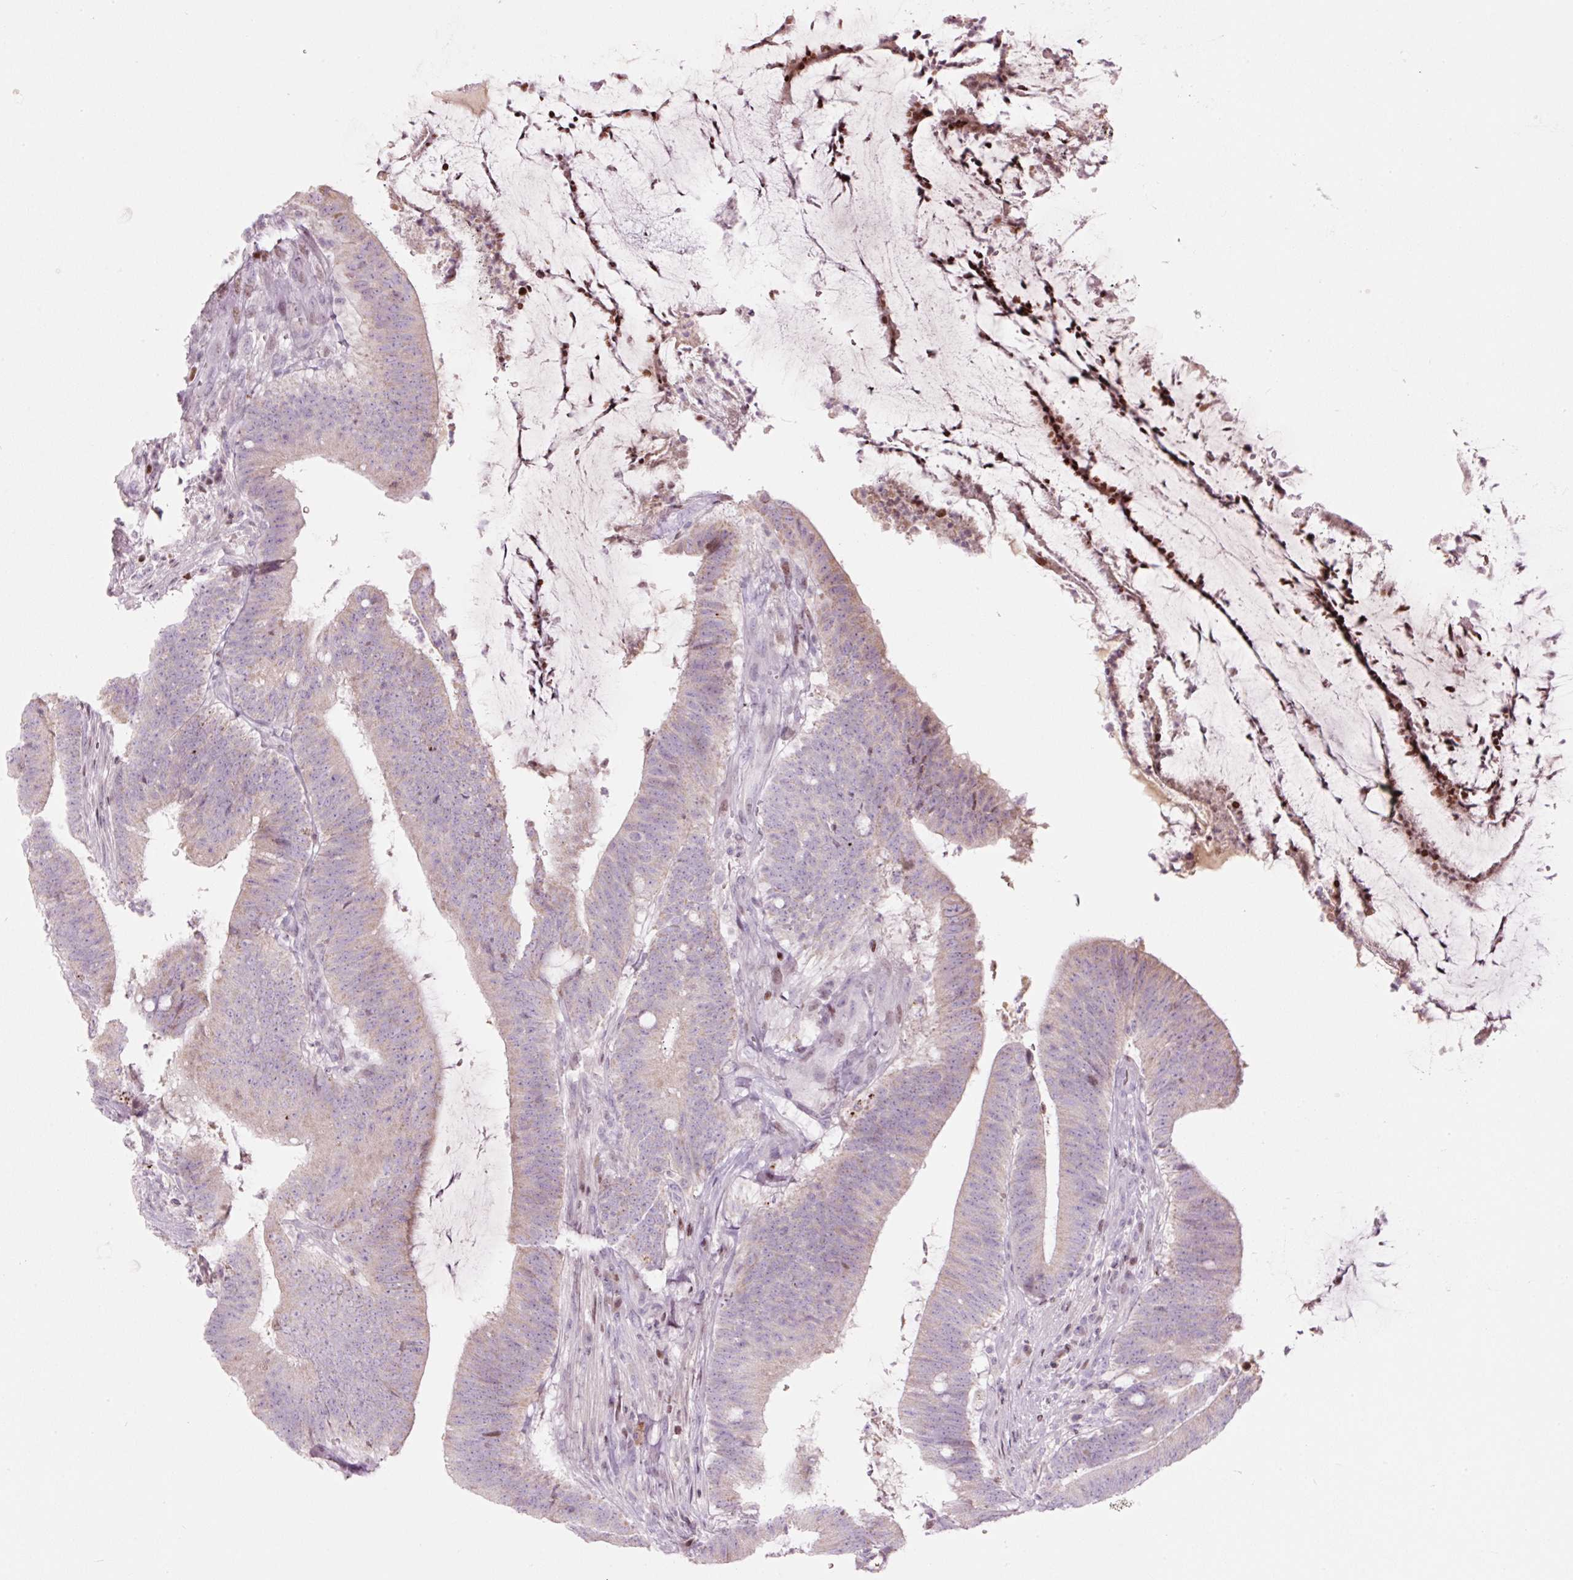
{"staining": {"intensity": "weak", "quantity": "25%-75%", "location": "cytoplasmic/membranous"}, "tissue": "colorectal cancer", "cell_type": "Tumor cells", "image_type": "cancer", "snomed": [{"axis": "morphology", "description": "Adenocarcinoma, NOS"}, {"axis": "topography", "description": "Colon"}], "caption": "Colorectal cancer stained with immunohistochemistry demonstrates weak cytoplasmic/membranous staining in approximately 25%-75% of tumor cells.", "gene": "TMEM177", "patient": {"sex": "female", "age": 43}}